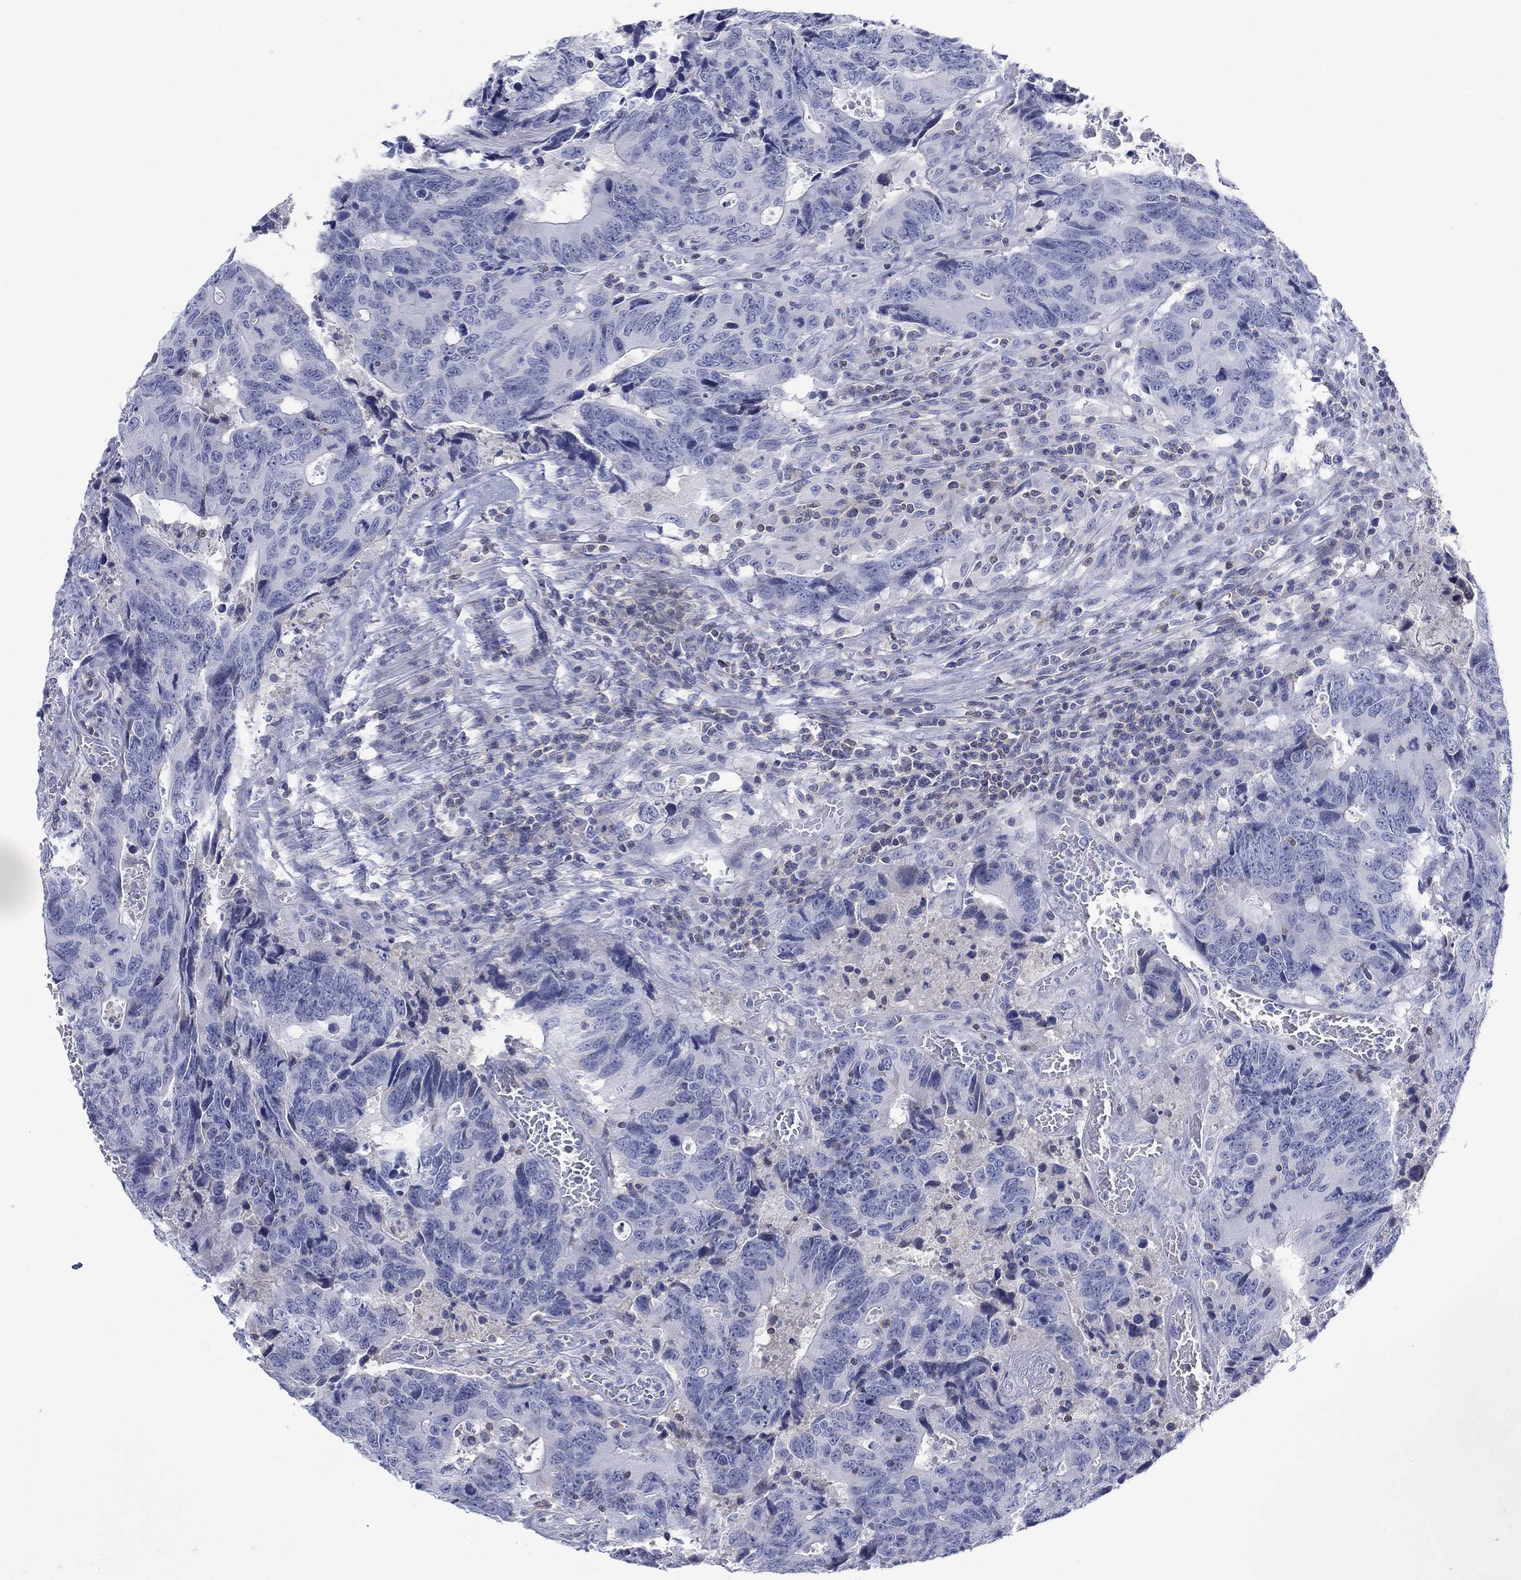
{"staining": {"intensity": "negative", "quantity": "none", "location": "none"}, "tissue": "colorectal cancer", "cell_type": "Tumor cells", "image_type": "cancer", "snomed": [{"axis": "morphology", "description": "Adenocarcinoma, NOS"}, {"axis": "topography", "description": "Colon"}], "caption": "Tumor cells show no significant protein staining in colorectal cancer. Nuclei are stained in blue.", "gene": "SEPTIN1", "patient": {"sex": "female", "age": 77}}